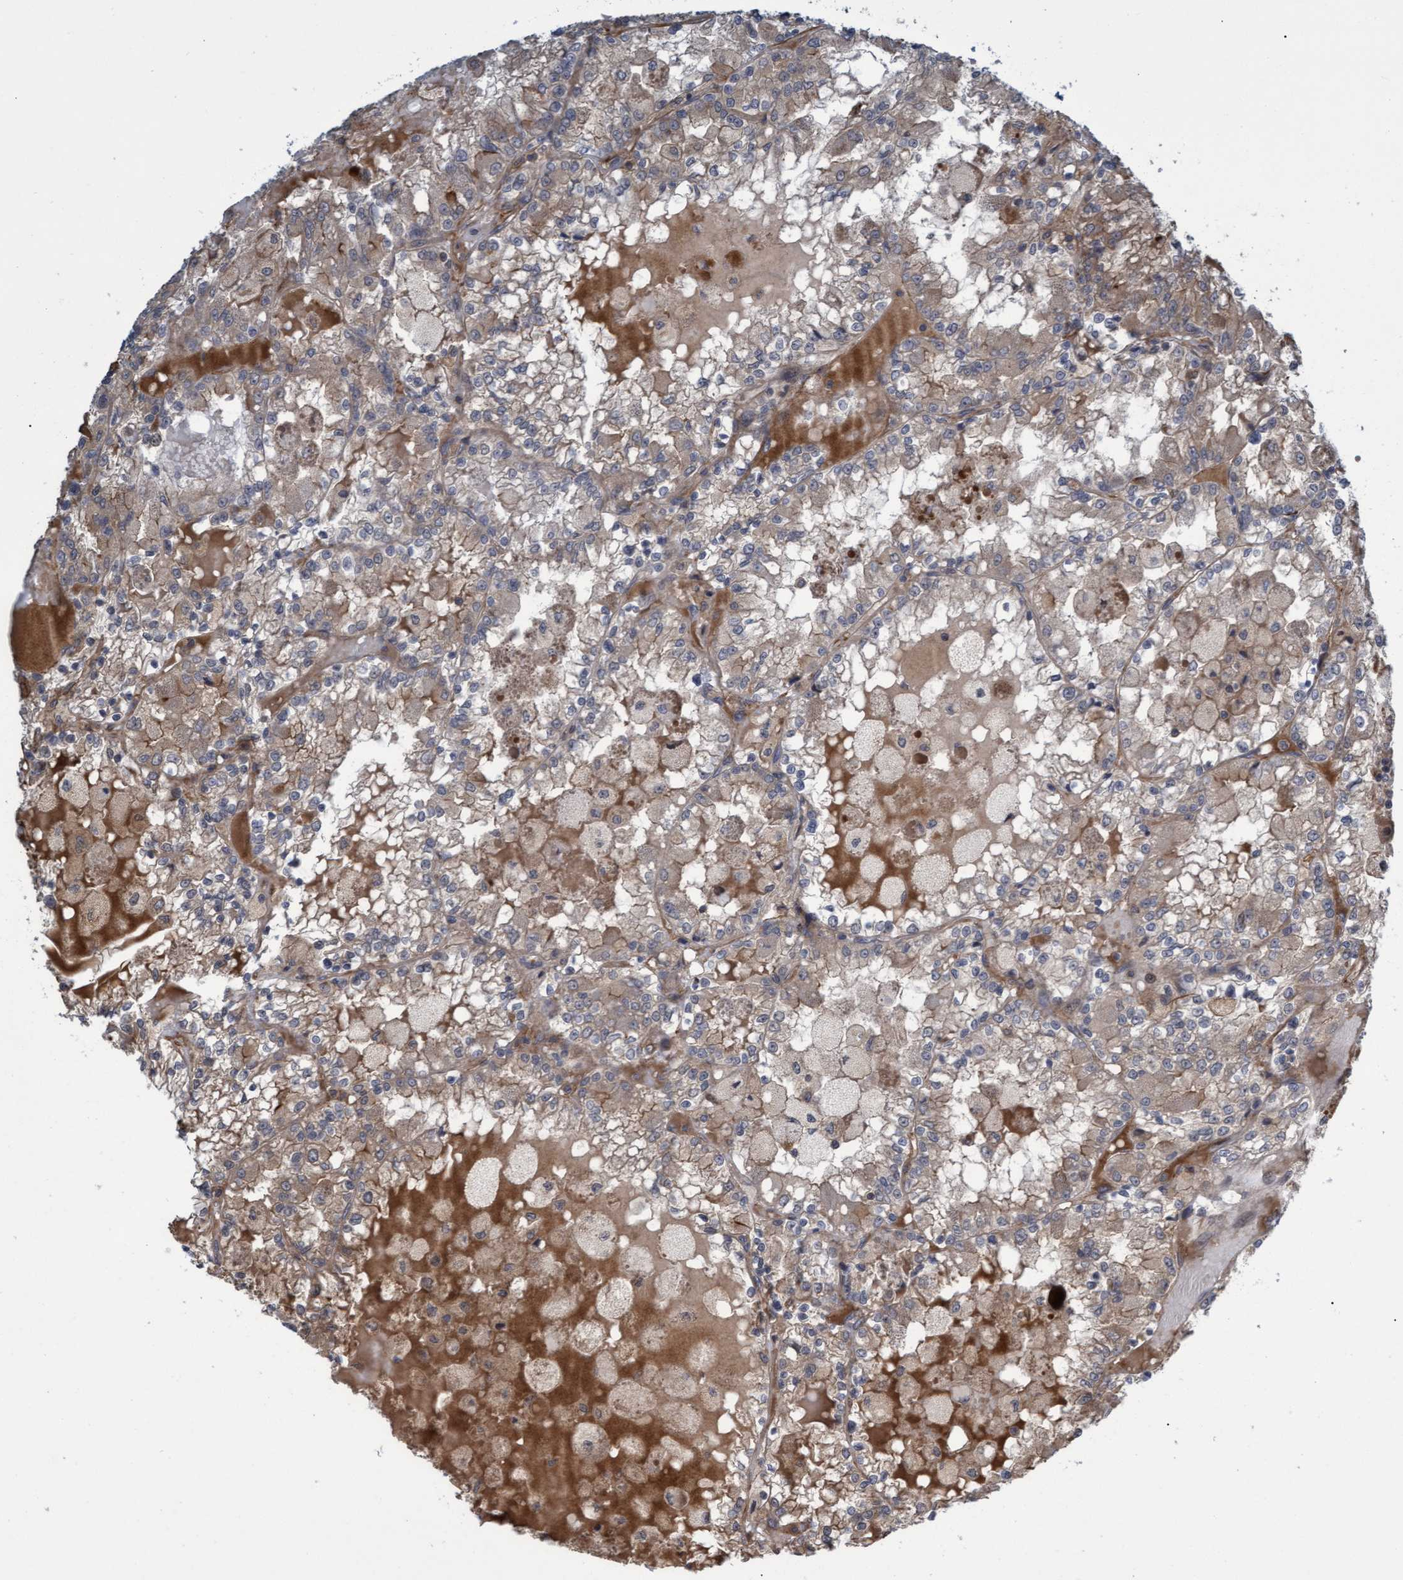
{"staining": {"intensity": "moderate", "quantity": "25%-75%", "location": "cytoplasmic/membranous"}, "tissue": "renal cancer", "cell_type": "Tumor cells", "image_type": "cancer", "snomed": [{"axis": "morphology", "description": "Adenocarcinoma, NOS"}, {"axis": "topography", "description": "Kidney"}], "caption": "Immunohistochemistry histopathology image of neoplastic tissue: human renal adenocarcinoma stained using immunohistochemistry displays medium levels of moderate protein expression localized specifically in the cytoplasmic/membranous of tumor cells, appearing as a cytoplasmic/membranous brown color.", "gene": "TNFRSF10B", "patient": {"sex": "female", "age": 56}}